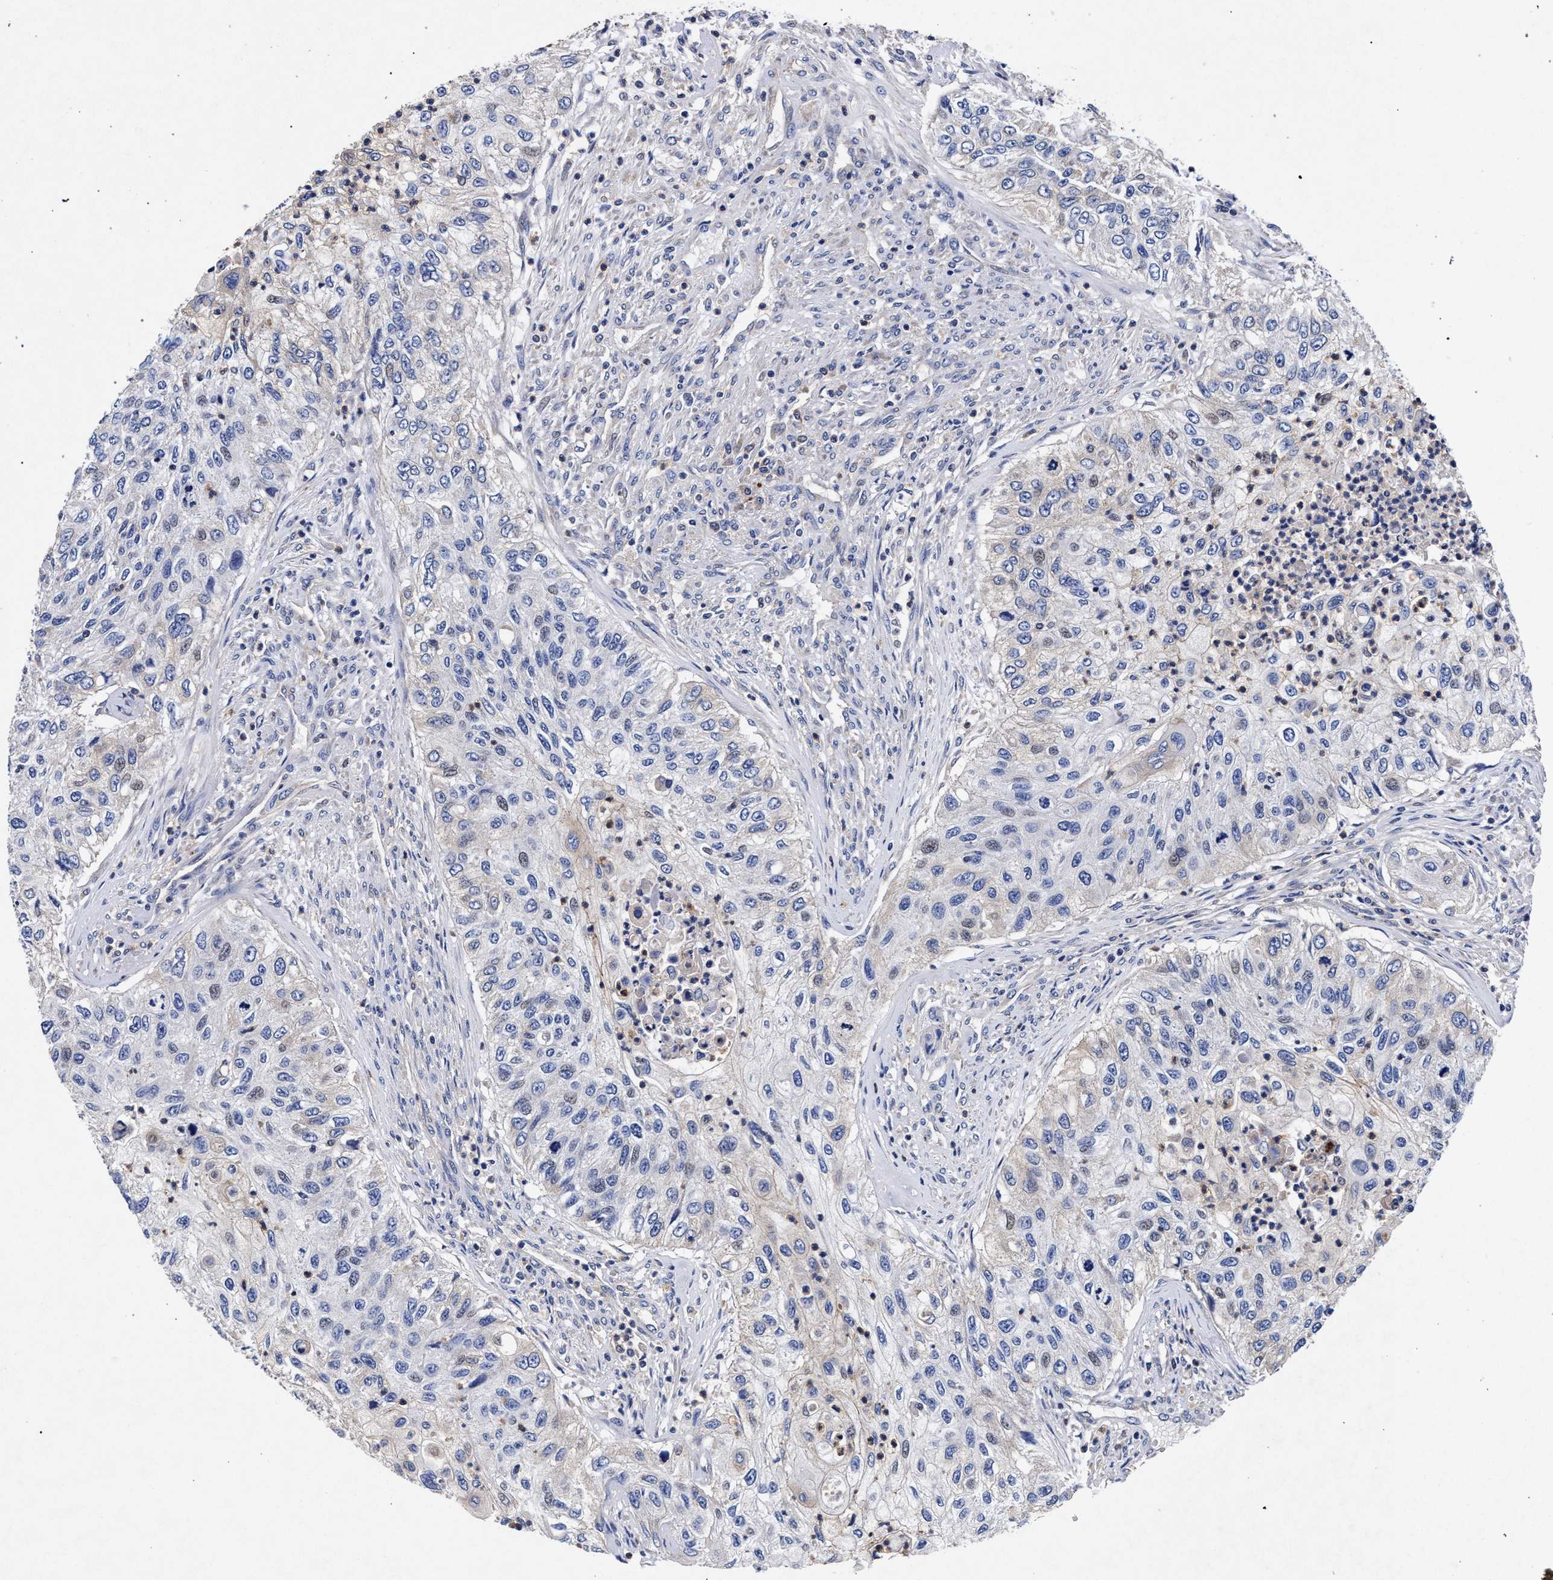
{"staining": {"intensity": "negative", "quantity": "none", "location": "none"}, "tissue": "urothelial cancer", "cell_type": "Tumor cells", "image_type": "cancer", "snomed": [{"axis": "morphology", "description": "Urothelial carcinoma, High grade"}, {"axis": "topography", "description": "Urinary bladder"}], "caption": "This histopathology image is of urothelial carcinoma (high-grade) stained with IHC to label a protein in brown with the nuclei are counter-stained blue. There is no expression in tumor cells.", "gene": "HSD17B14", "patient": {"sex": "female", "age": 60}}